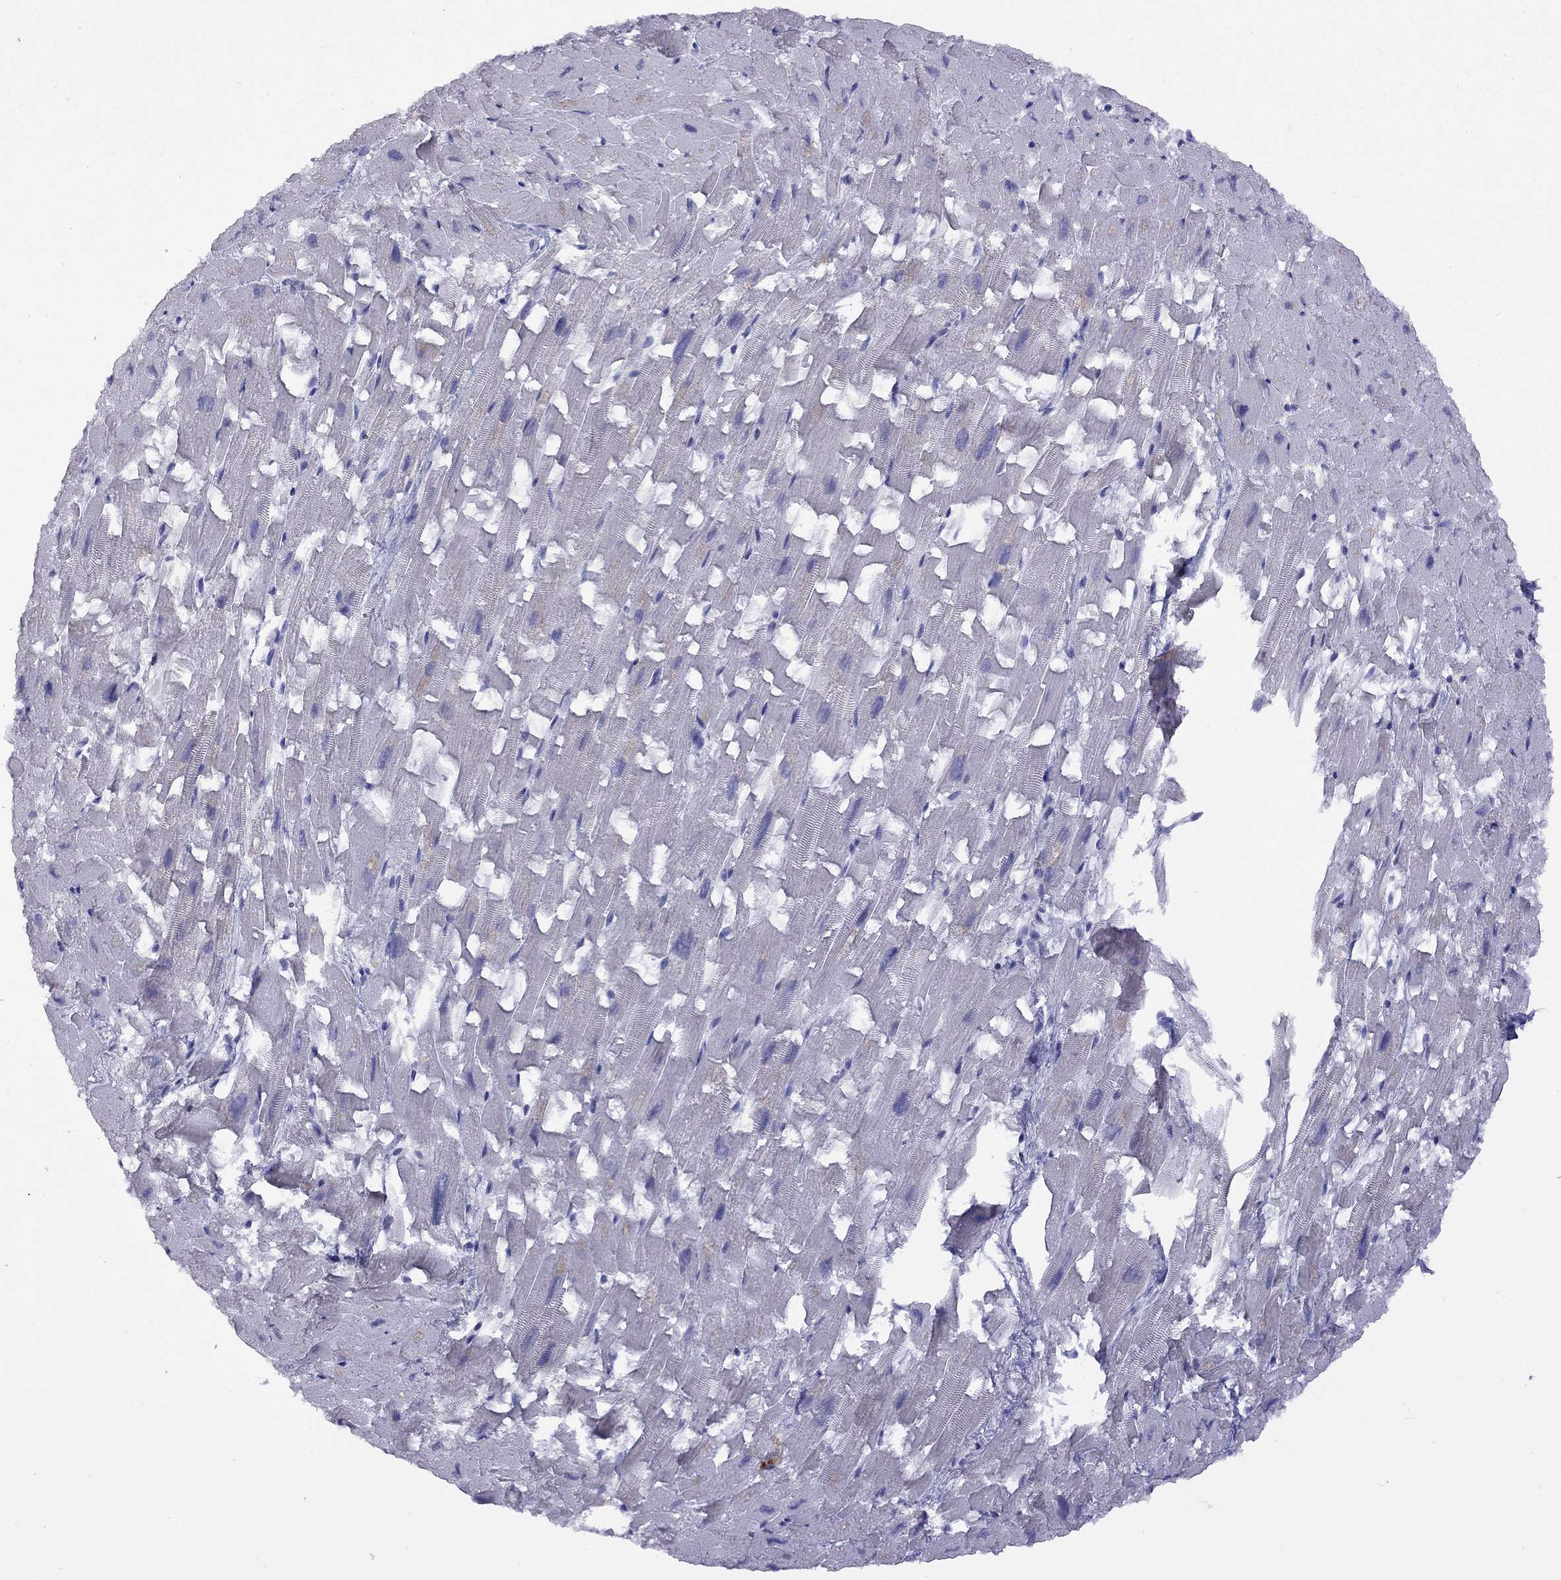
{"staining": {"intensity": "negative", "quantity": "none", "location": "none"}, "tissue": "heart muscle", "cell_type": "Cardiomyocytes", "image_type": "normal", "snomed": [{"axis": "morphology", "description": "Normal tissue, NOS"}, {"axis": "topography", "description": "Heart"}], "caption": "Cardiomyocytes are negative for brown protein staining in normal heart muscle. (Immunohistochemistry (ihc), brightfield microscopy, high magnification).", "gene": "CPNE4", "patient": {"sex": "female", "age": 64}}